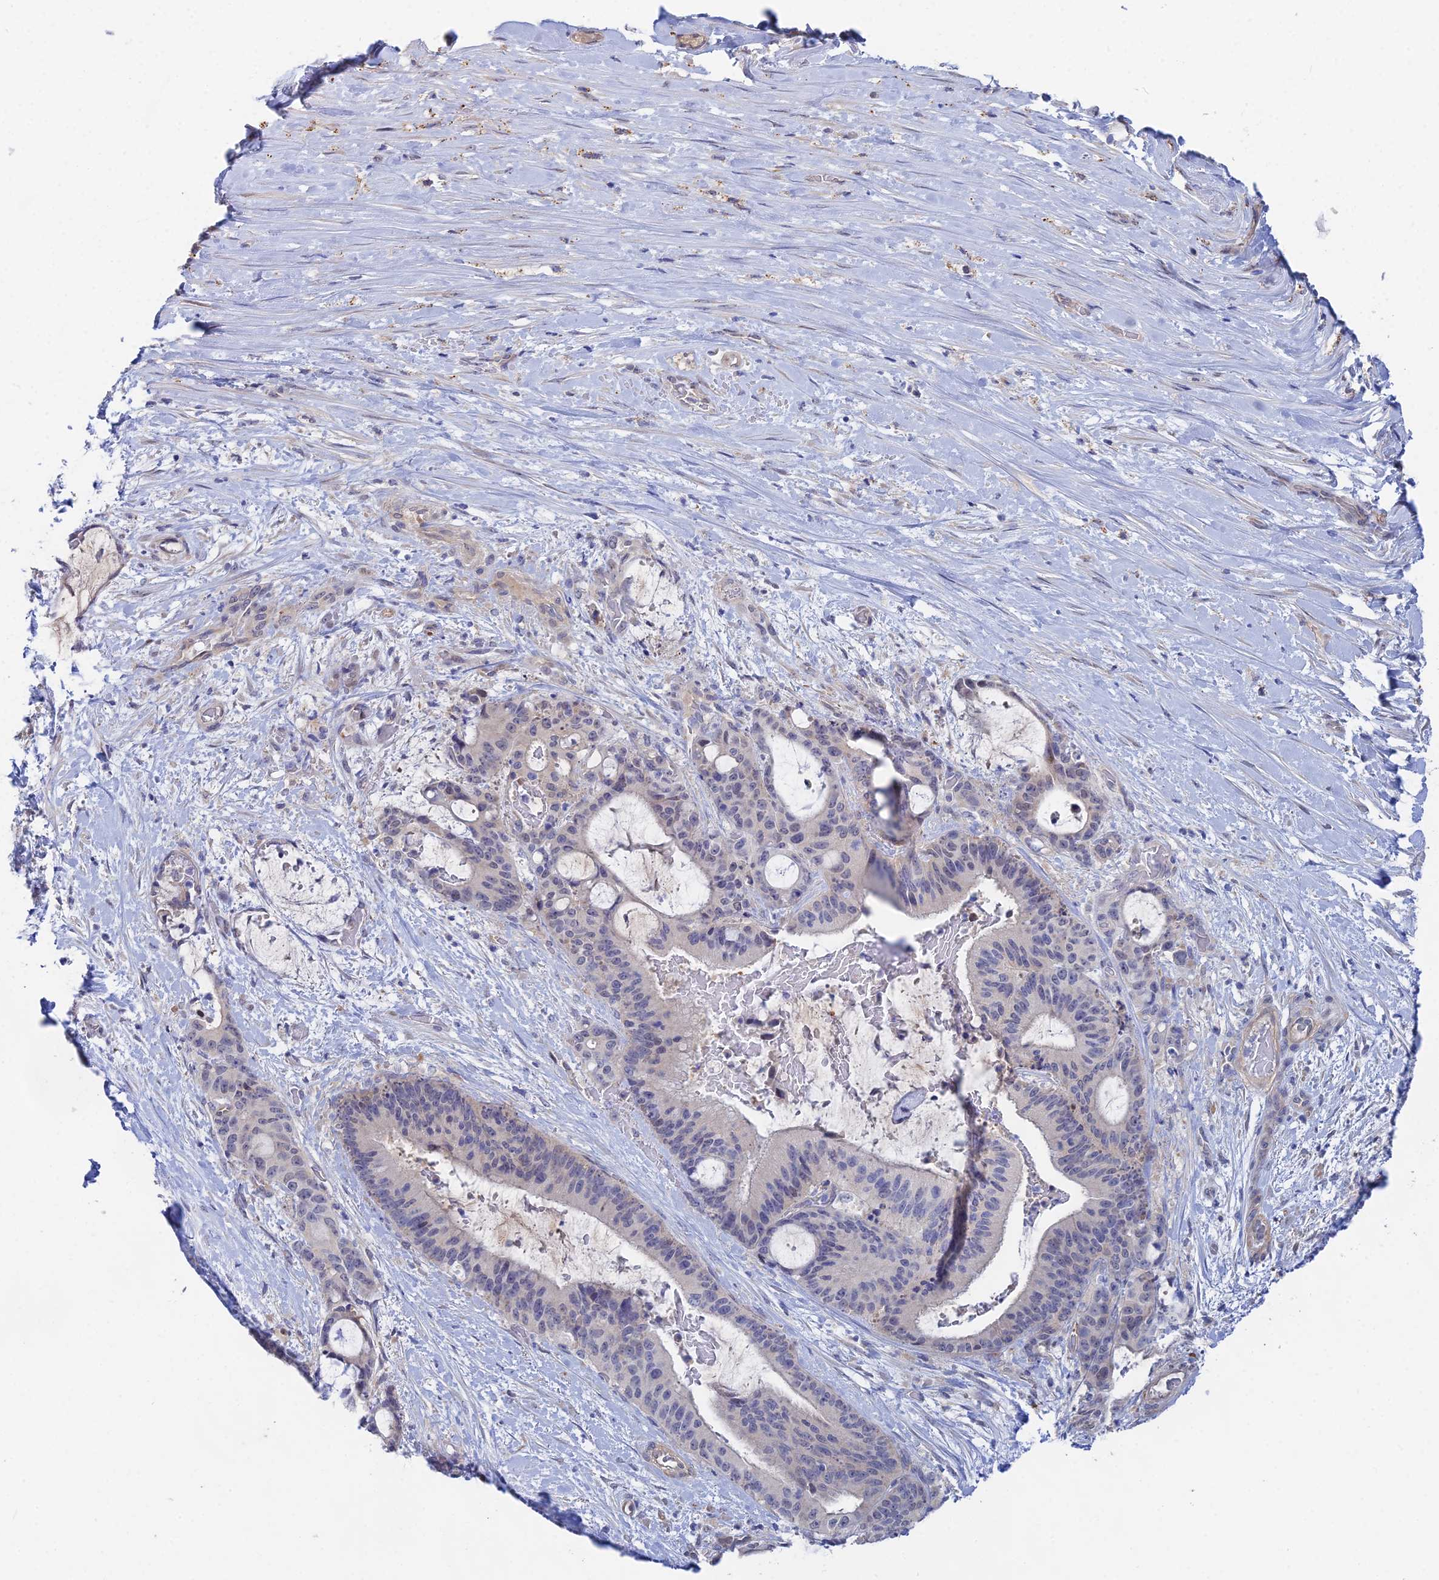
{"staining": {"intensity": "negative", "quantity": "none", "location": "none"}, "tissue": "liver cancer", "cell_type": "Tumor cells", "image_type": "cancer", "snomed": [{"axis": "morphology", "description": "Normal tissue, NOS"}, {"axis": "morphology", "description": "Cholangiocarcinoma"}, {"axis": "topography", "description": "Liver"}, {"axis": "topography", "description": "Peripheral nerve tissue"}], "caption": "DAB (3,3'-diaminobenzidine) immunohistochemical staining of human liver cancer exhibits no significant expression in tumor cells.", "gene": "DNAH14", "patient": {"sex": "female", "age": 73}}